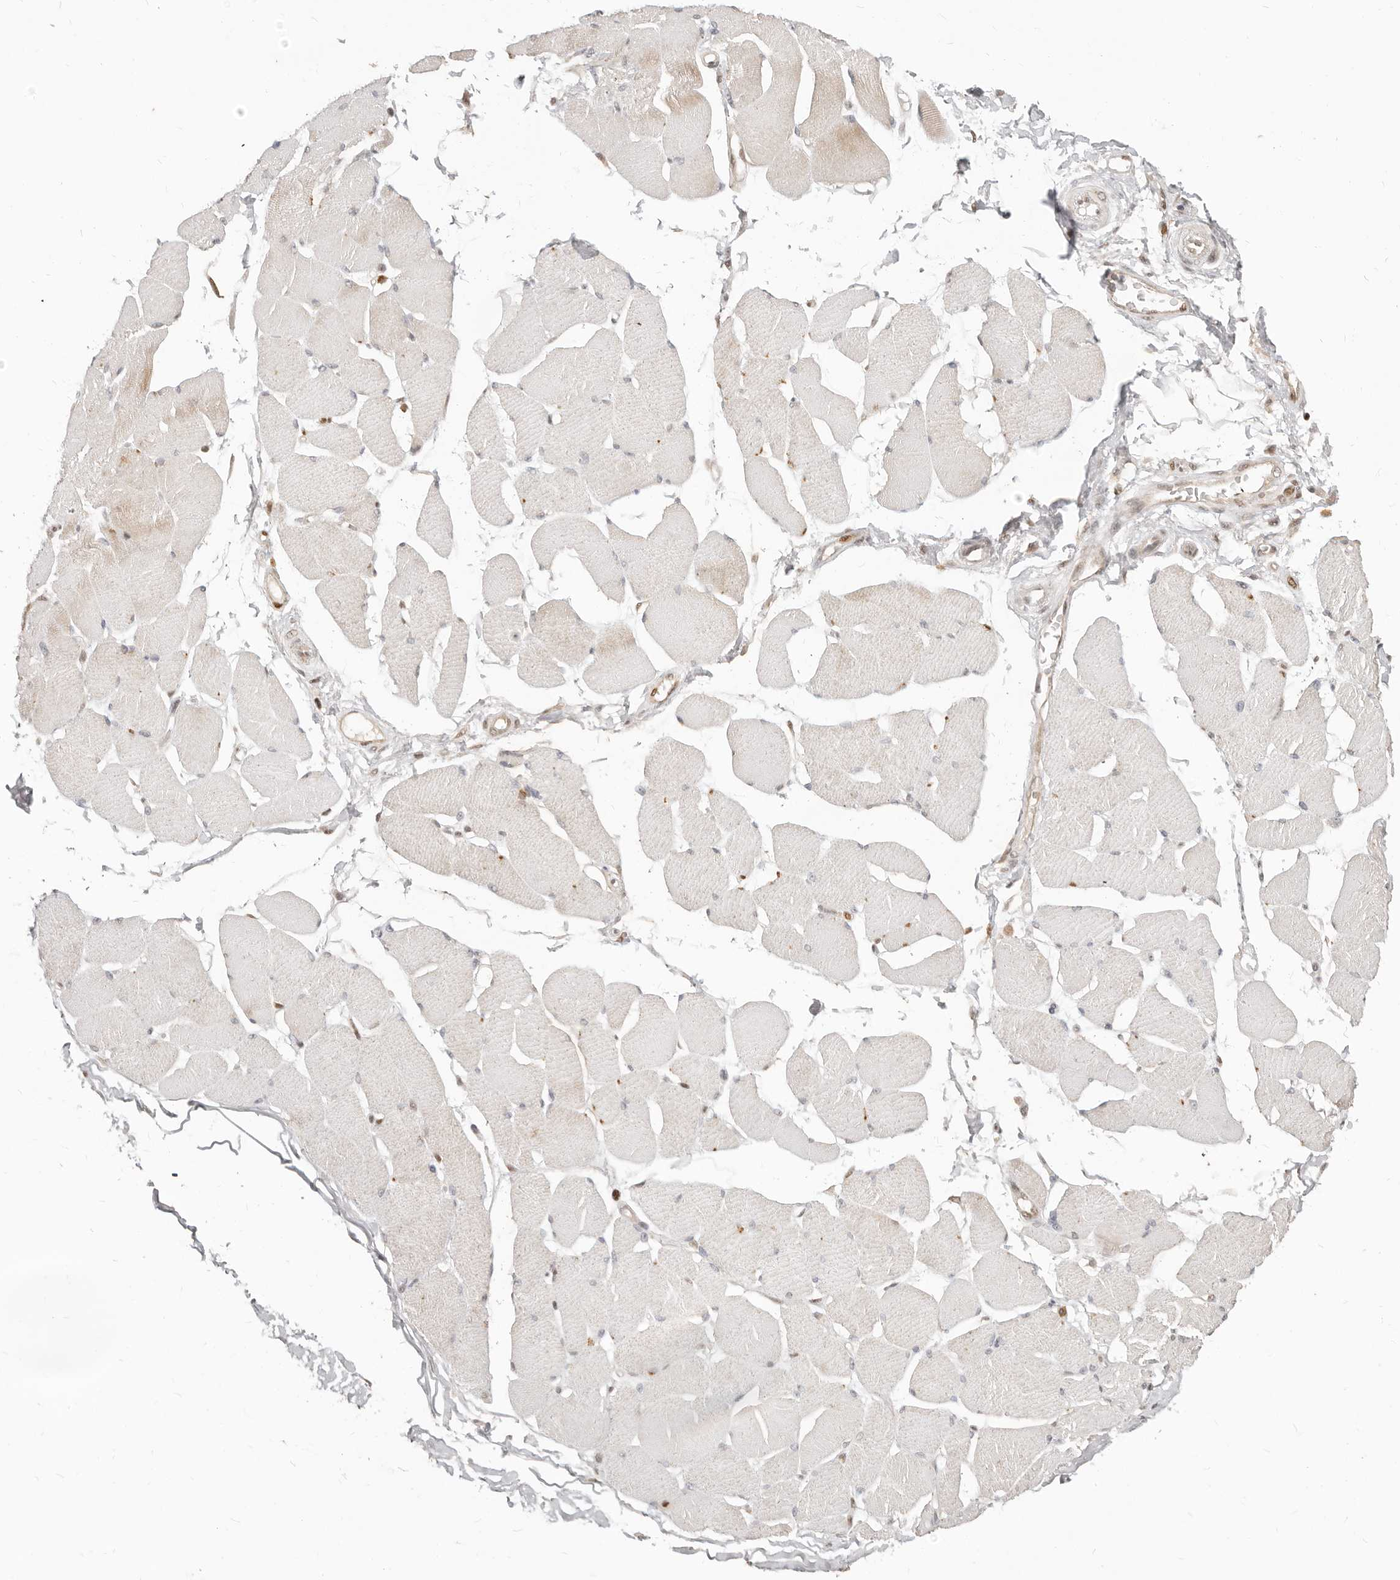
{"staining": {"intensity": "weak", "quantity": "<25%", "location": "cytoplasmic/membranous"}, "tissue": "skeletal muscle", "cell_type": "Myocytes", "image_type": "normal", "snomed": [{"axis": "morphology", "description": "Normal tissue, NOS"}, {"axis": "topography", "description": "Skin"}, {"axis": "topography", "description": "Skeletal muscle"}], "caption": "Immunohistochemical staining of benign human skeletal muscle shows no significant positivity in myocytes. (Brightfield microscopy of DAB (3,3'-diaminobenzidine) IHC at high magnification).", "gene": "RFC2", "patient": {"sex": "male", "age": 83}}